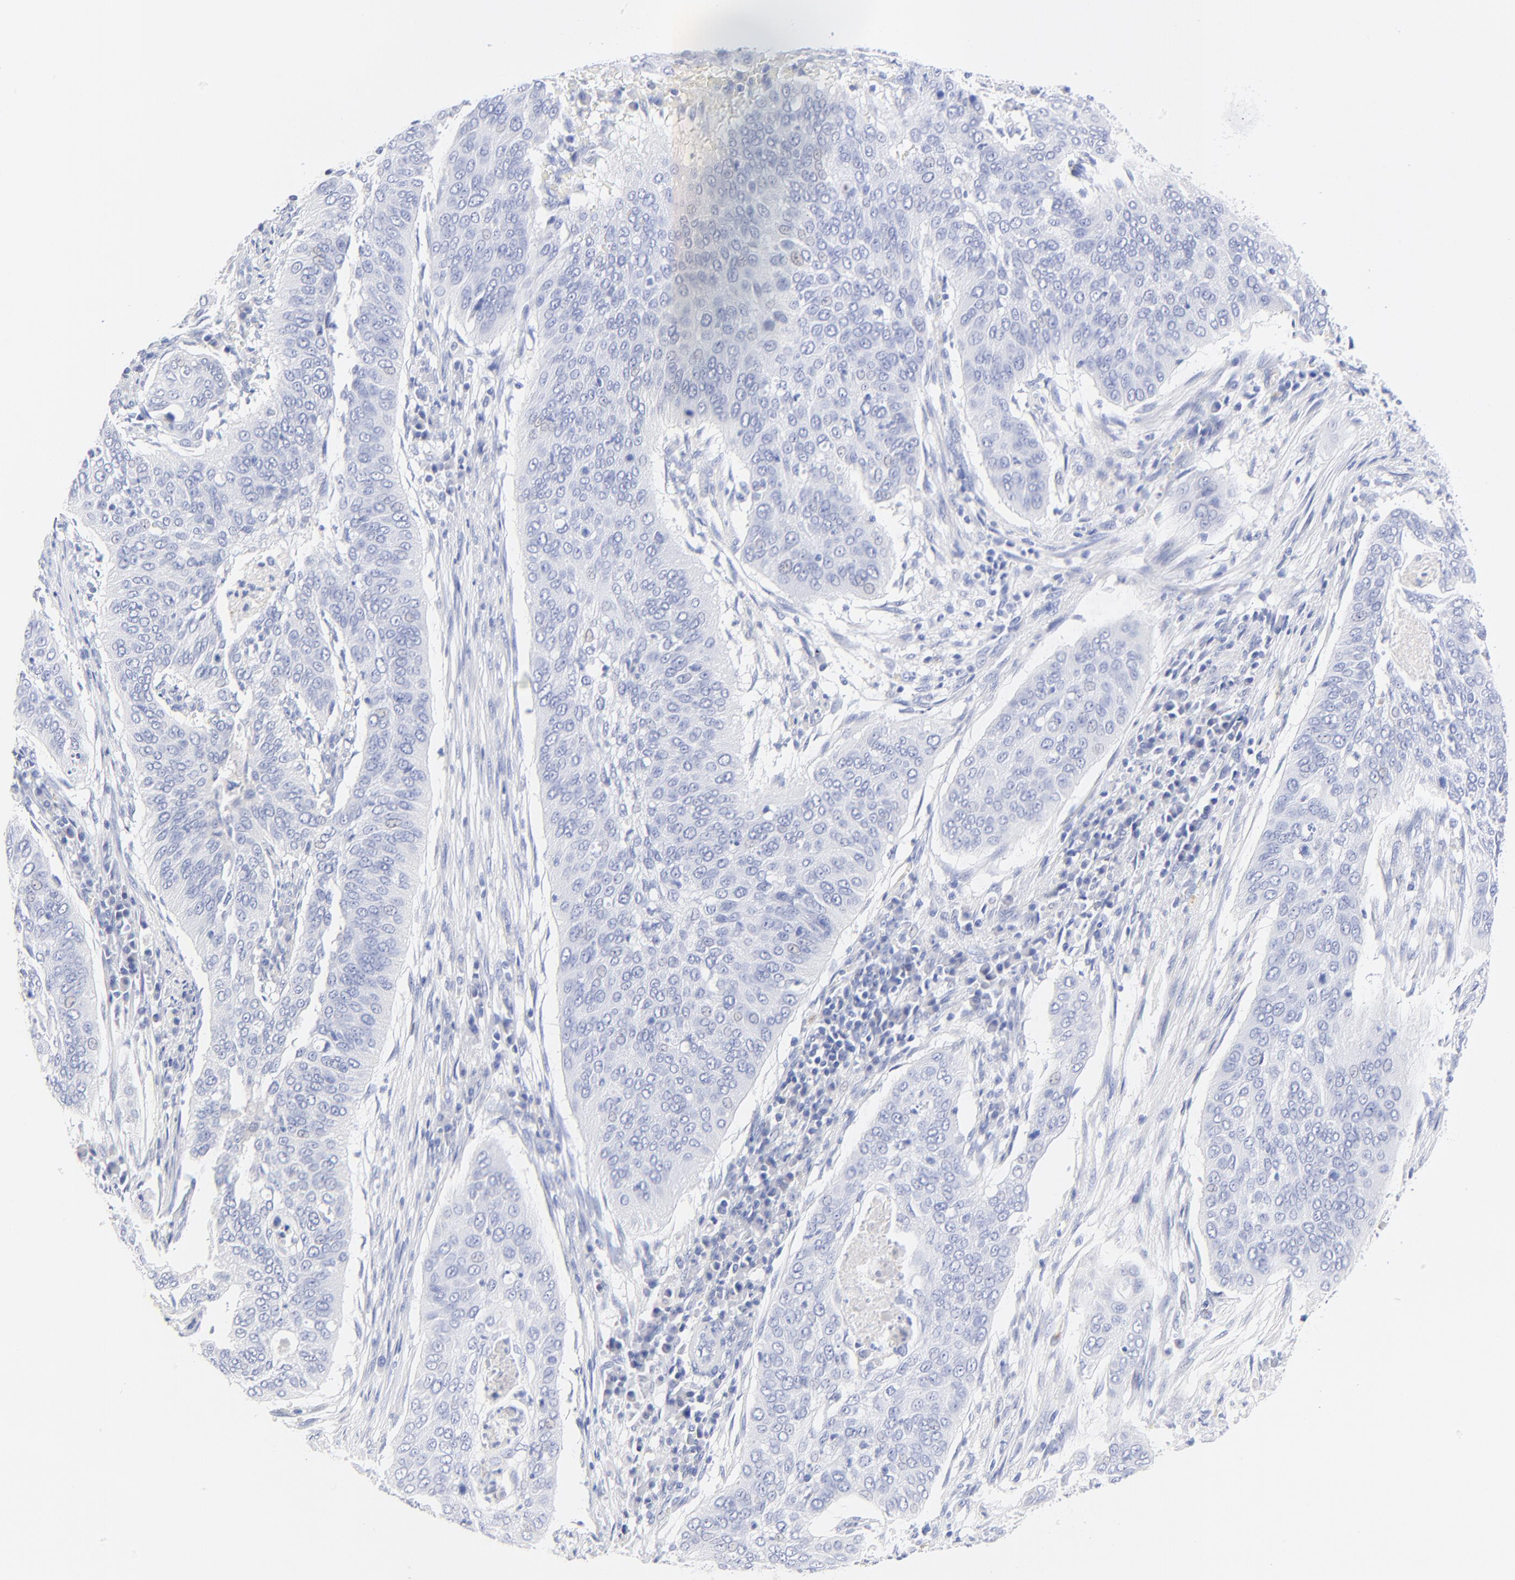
{"staining": {"intensity": "negative", "quantity": "none", "location": "none"}, "tissue": "cervical cancer", "cell_type": "Tumor cells", "image_type": "cancer", "snomed": [{"axis": "morphology", "description": "Squamous cell carcinoma, NOS"}, {"axis": "topography", "description": "Cervix"}], "caption": "This is an immunohistochemistry image of human squamous cell carcinoma (cervical). There is no expression in tumor cells.", "gene": "SULT4A1", "patient": {"sex": "female", "age": 39}}